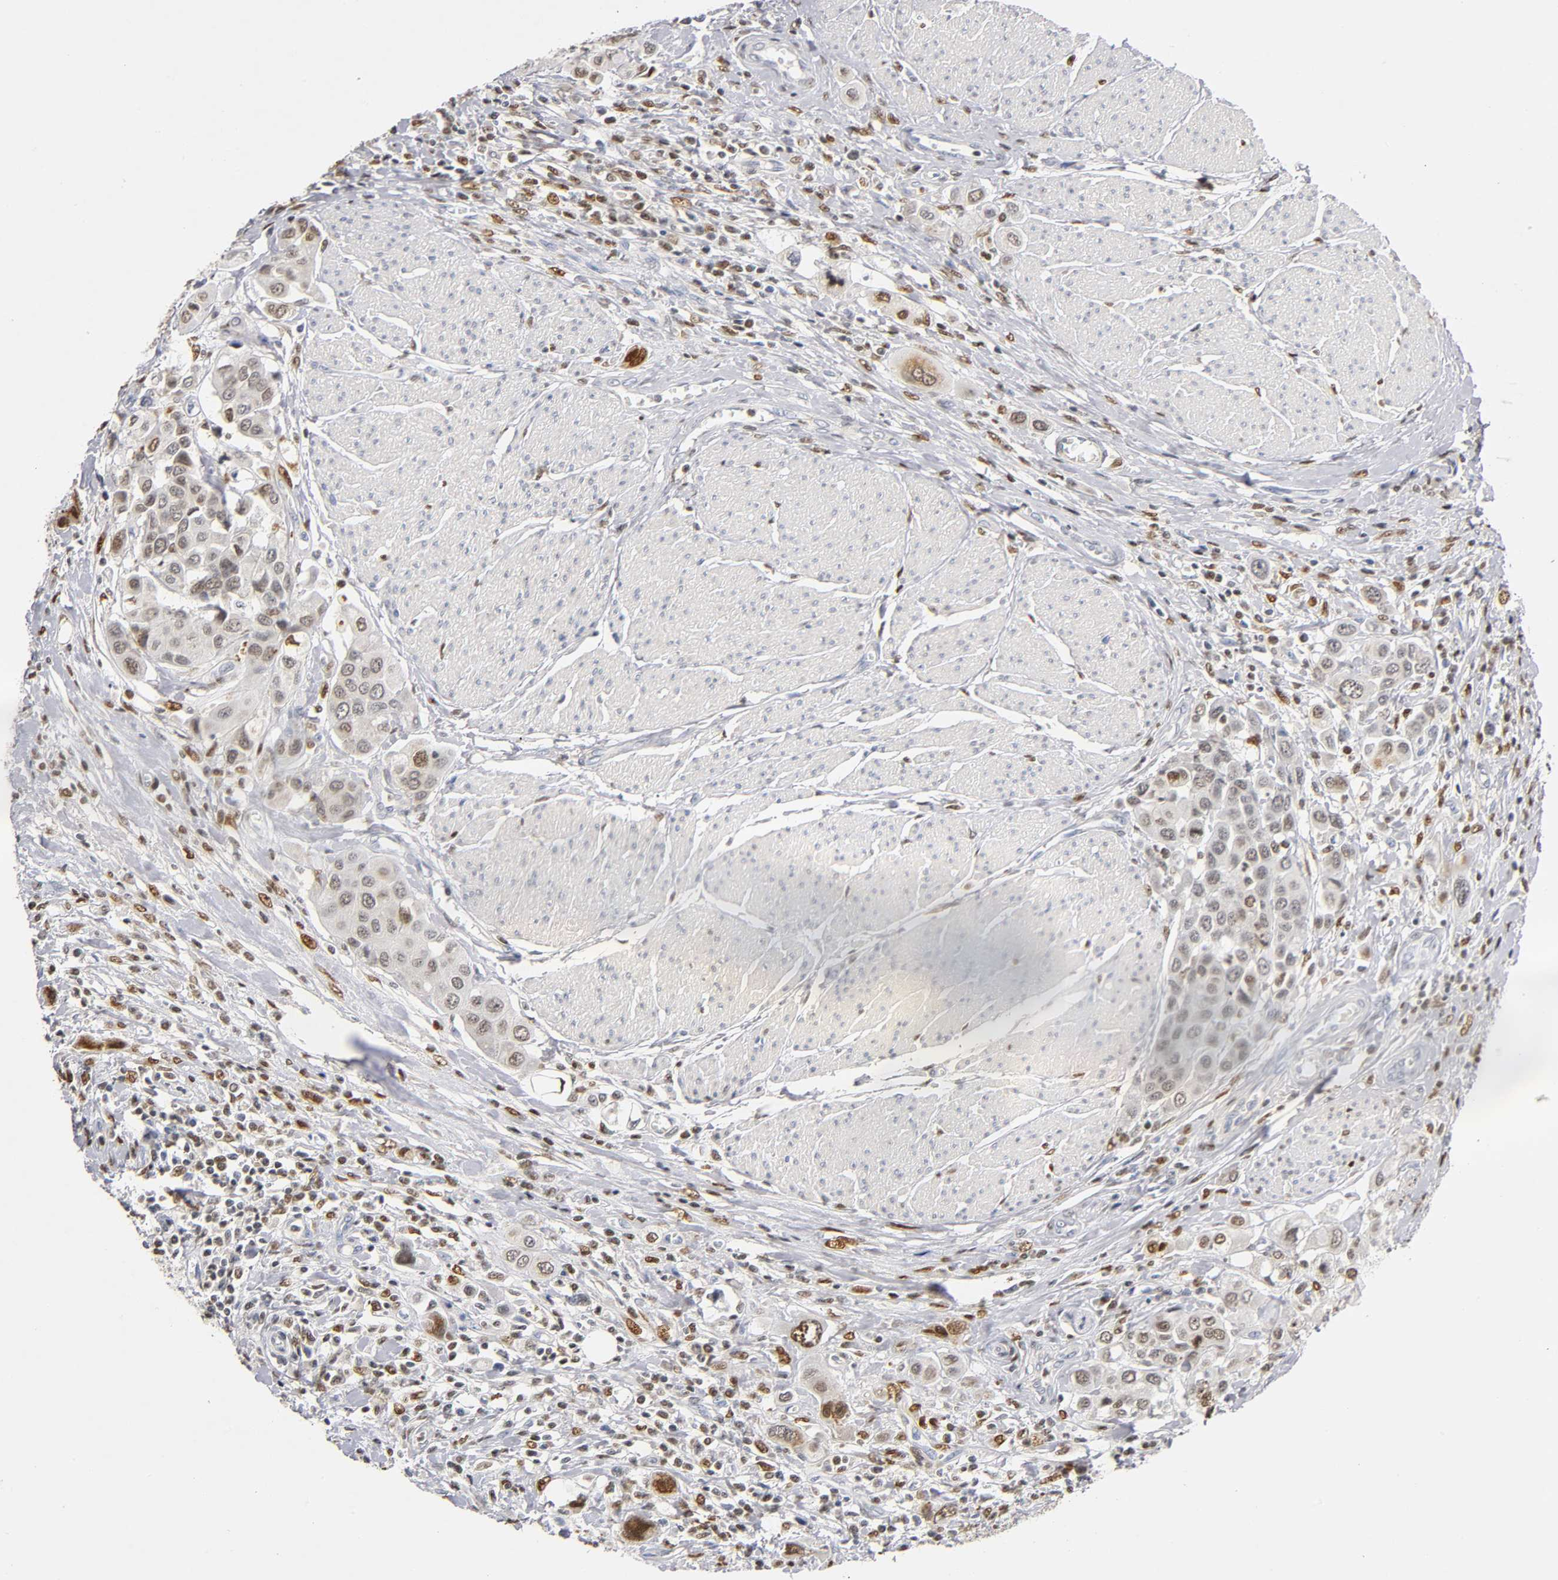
{"staining": {"intensity": "moderate", "quantity": "25%-75%", "location": "nuclear"}, "tissue": "urothelial cancer", "cell_type": "Tumor cells", "image_type": "cancer", "snomed": [{"axis": "morphology", "description": "Urothelial carcinoma, High grade"}, {"axis": "topography", "description": "Urinary bladder"}], "caption": "A brown stain highlights moderate nuclear staining of a protein in urothelial cancer tumor cells.", "gene": "RUNX1", "patient": {"sex": "male", "age": 50}}